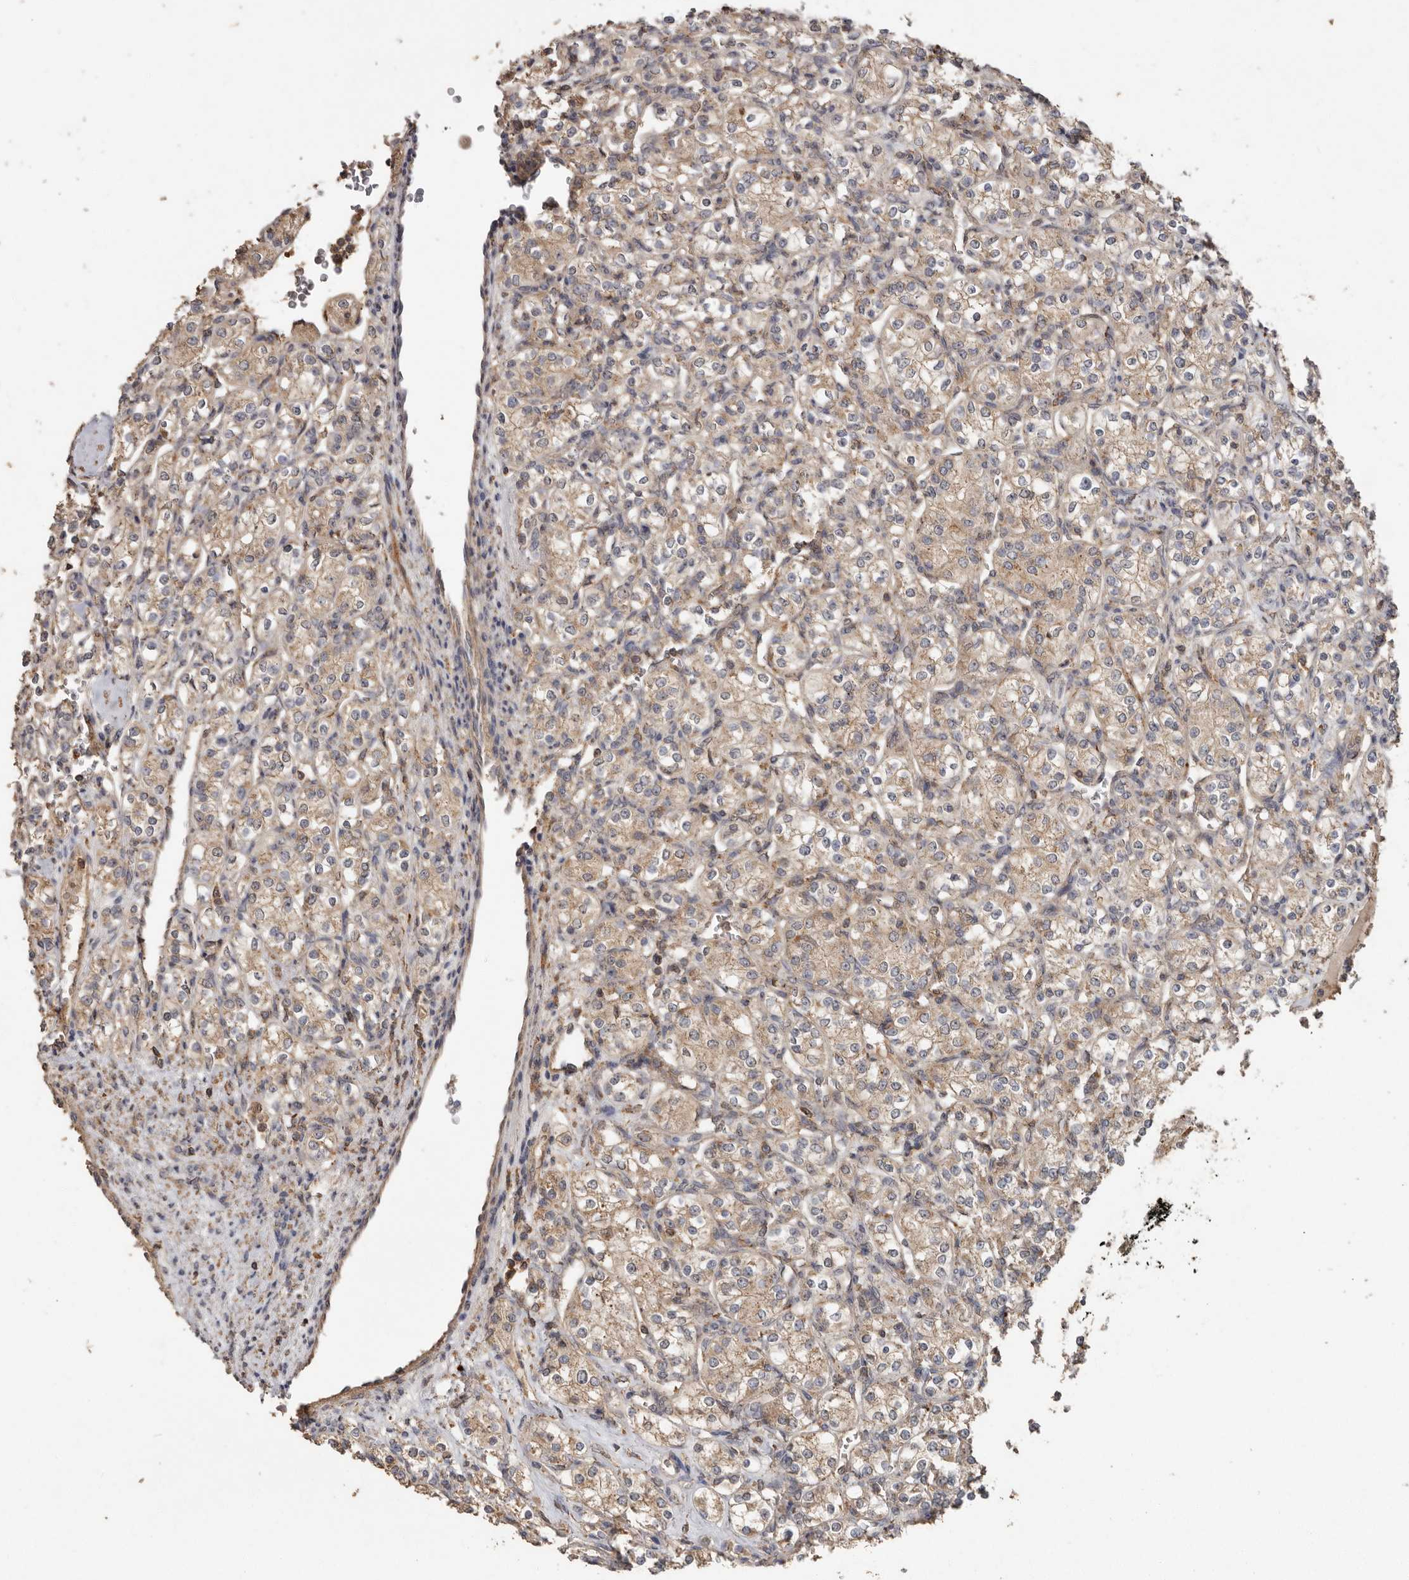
{"staining": {"intensity": "weak", "quantity": ">75%", "location": "cytoplasmic/membranous"}, "tissue": "renal cancer", "cell_type": "Tumor cells", "image_type": "cancer", "snomed": [{"axis": "morphology", "description": "Adenocarcinoma, NOS"}, {"axis": "topography", "description": "Kidney"}], "caption": "Approximately >75% of tumor cells in renal adenocarcinoma exhibit weak cytoplasmic/membranous protein staining as visualized by brown immunohistochemical staining.", "gene": "RWDD1", "patient": {"sex": "male", "age": 77}}